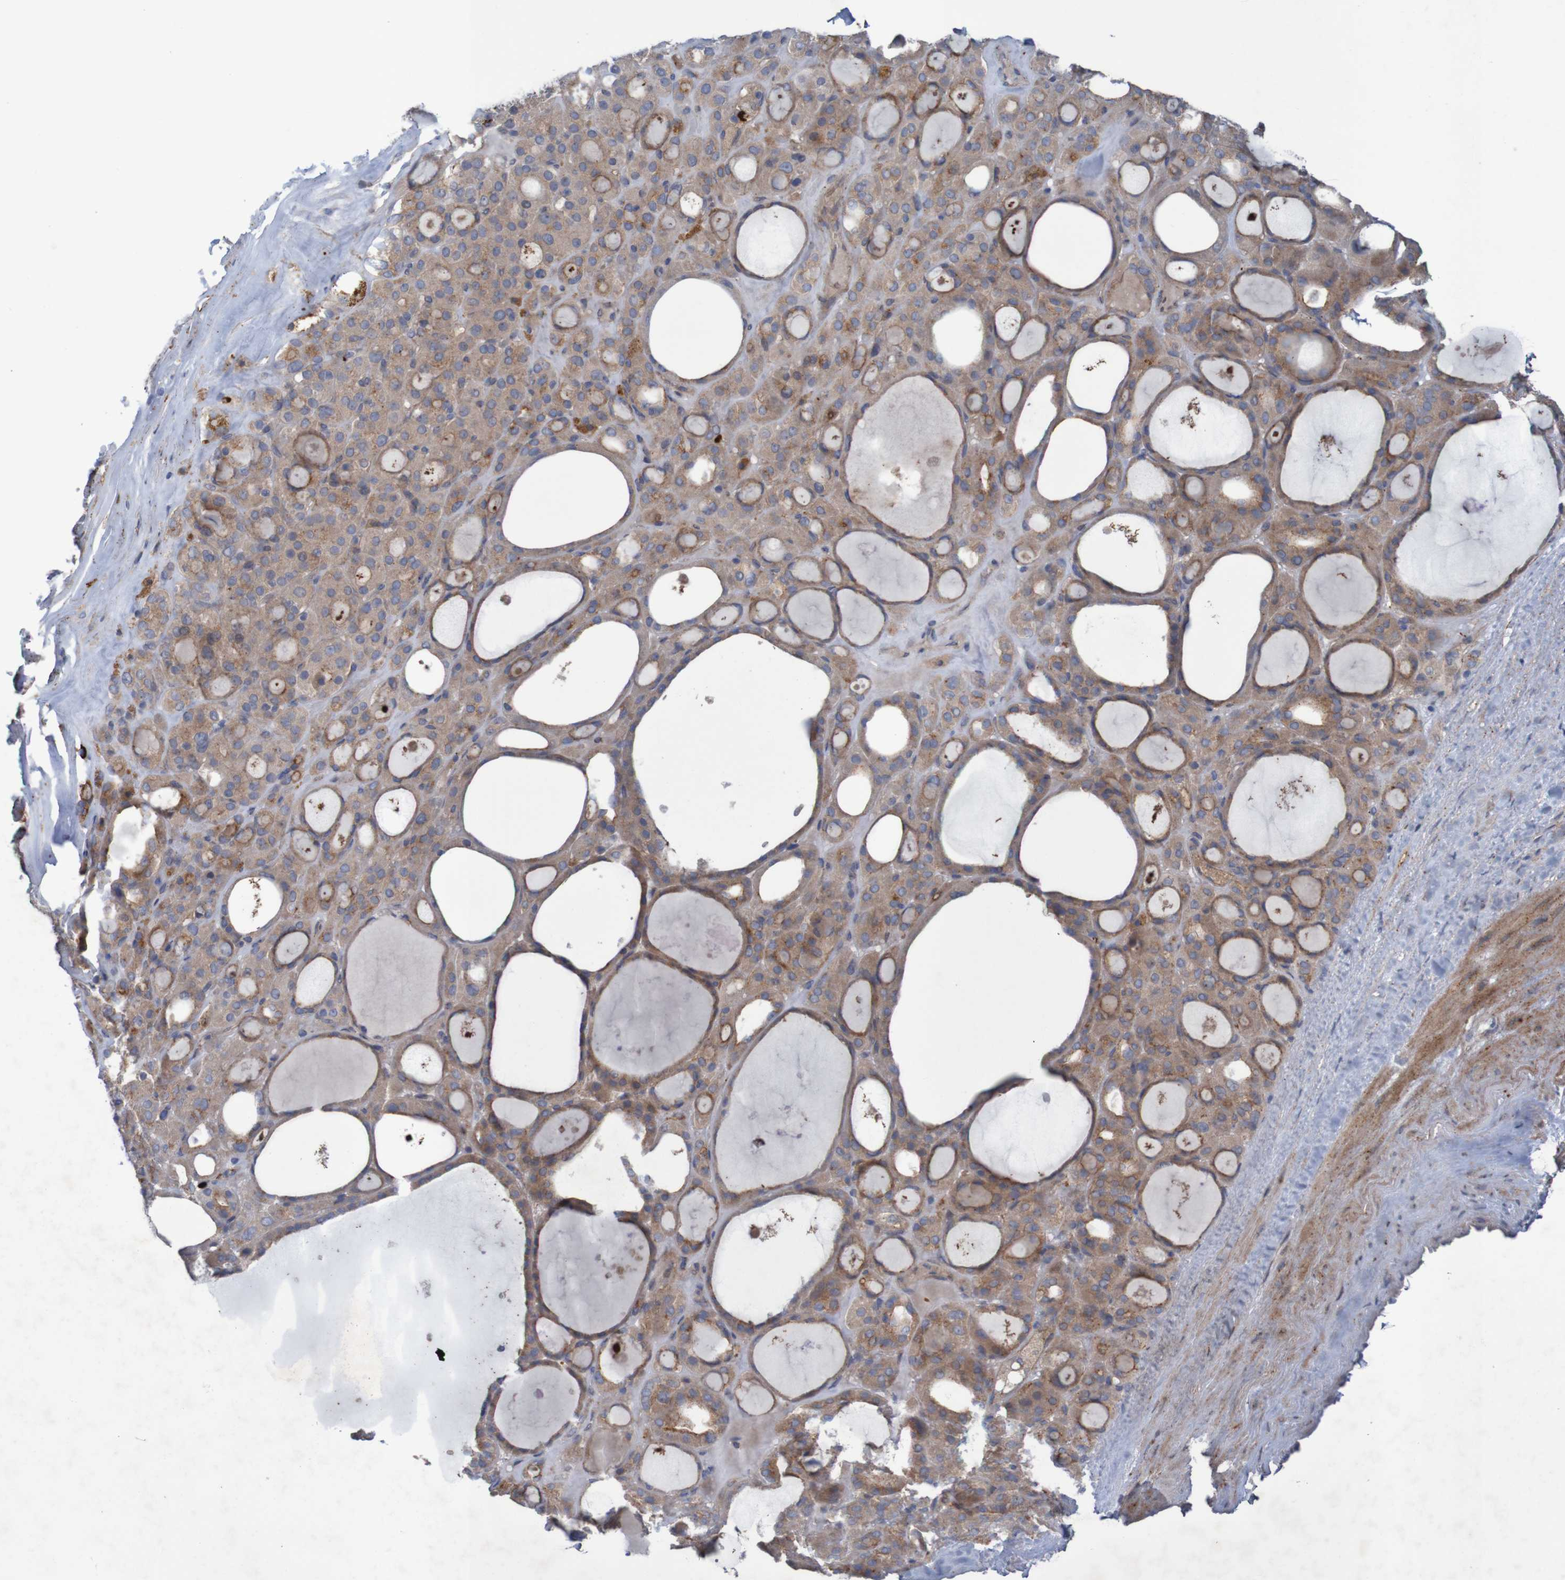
{"staining": {"intensity": "moderate", "quantity": "25%-75%", "location": "cytoplasmic/membranous"}, "tissue": "thyroid gland", "cell_type": "Glandular cells", "image_type": "normal", "snomed": [{"axis": "morphology", "description": "Normal tissue, NOS"}, {"axis": "morphology", "description": "Carcinoma, NOS"}, {"axis": "topography", "description": "Thyroid gland"}], "caption": "A high-resolution image shows IHC staining of normal thyroid gland, which reveals moderate cytoplasmic/membranous positivity in approximately 25%-75% of glandular cells.", "gene": "ANGPT4", "patient": {"sex": "female", "age": 86}}